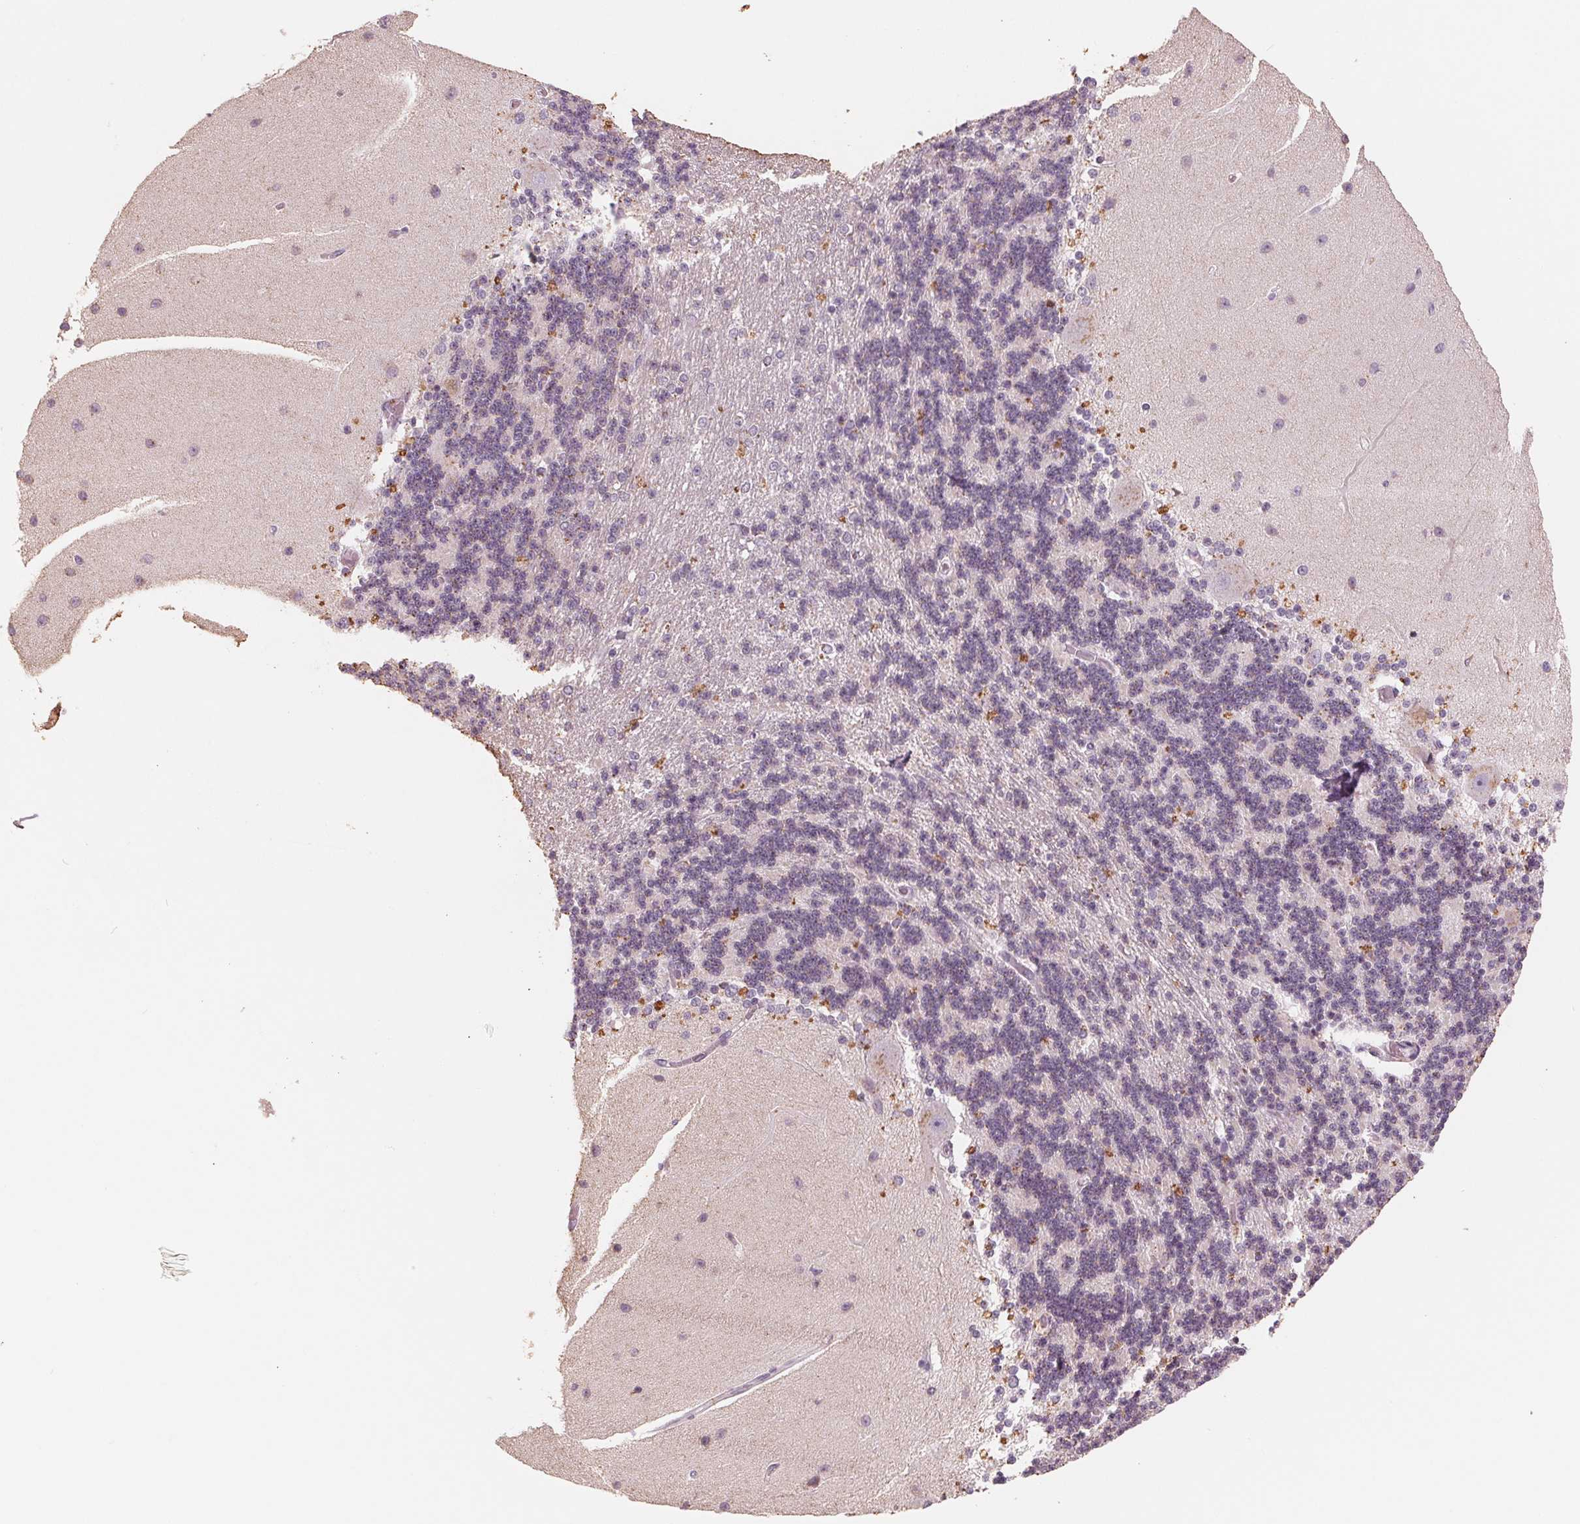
{"staining": {"intensity": "negative", "quantity": "none", "location": "none"}, "tissue": "cerebellum", "cell_type": "Cells in granular layer", "image_type": "normal", "snomed": [{"axis": "morphology", "description": "Normal tissue, NOS"}, {"axis": "topography", "description": "Cerebellum"}], "caption": "Immunohistochemistry of unremarkable cerebellum demonstrates no positivity in cells in granular layer. The staining was performed using DAB (3,3'-diaminobenzidine) to visualize the protein expression in brown, while the nuclei were stained in blue with hematoxylin (Magnification: 20x).", "gene": "IL9R", "patient": {"sex": "female", "age": 54}}